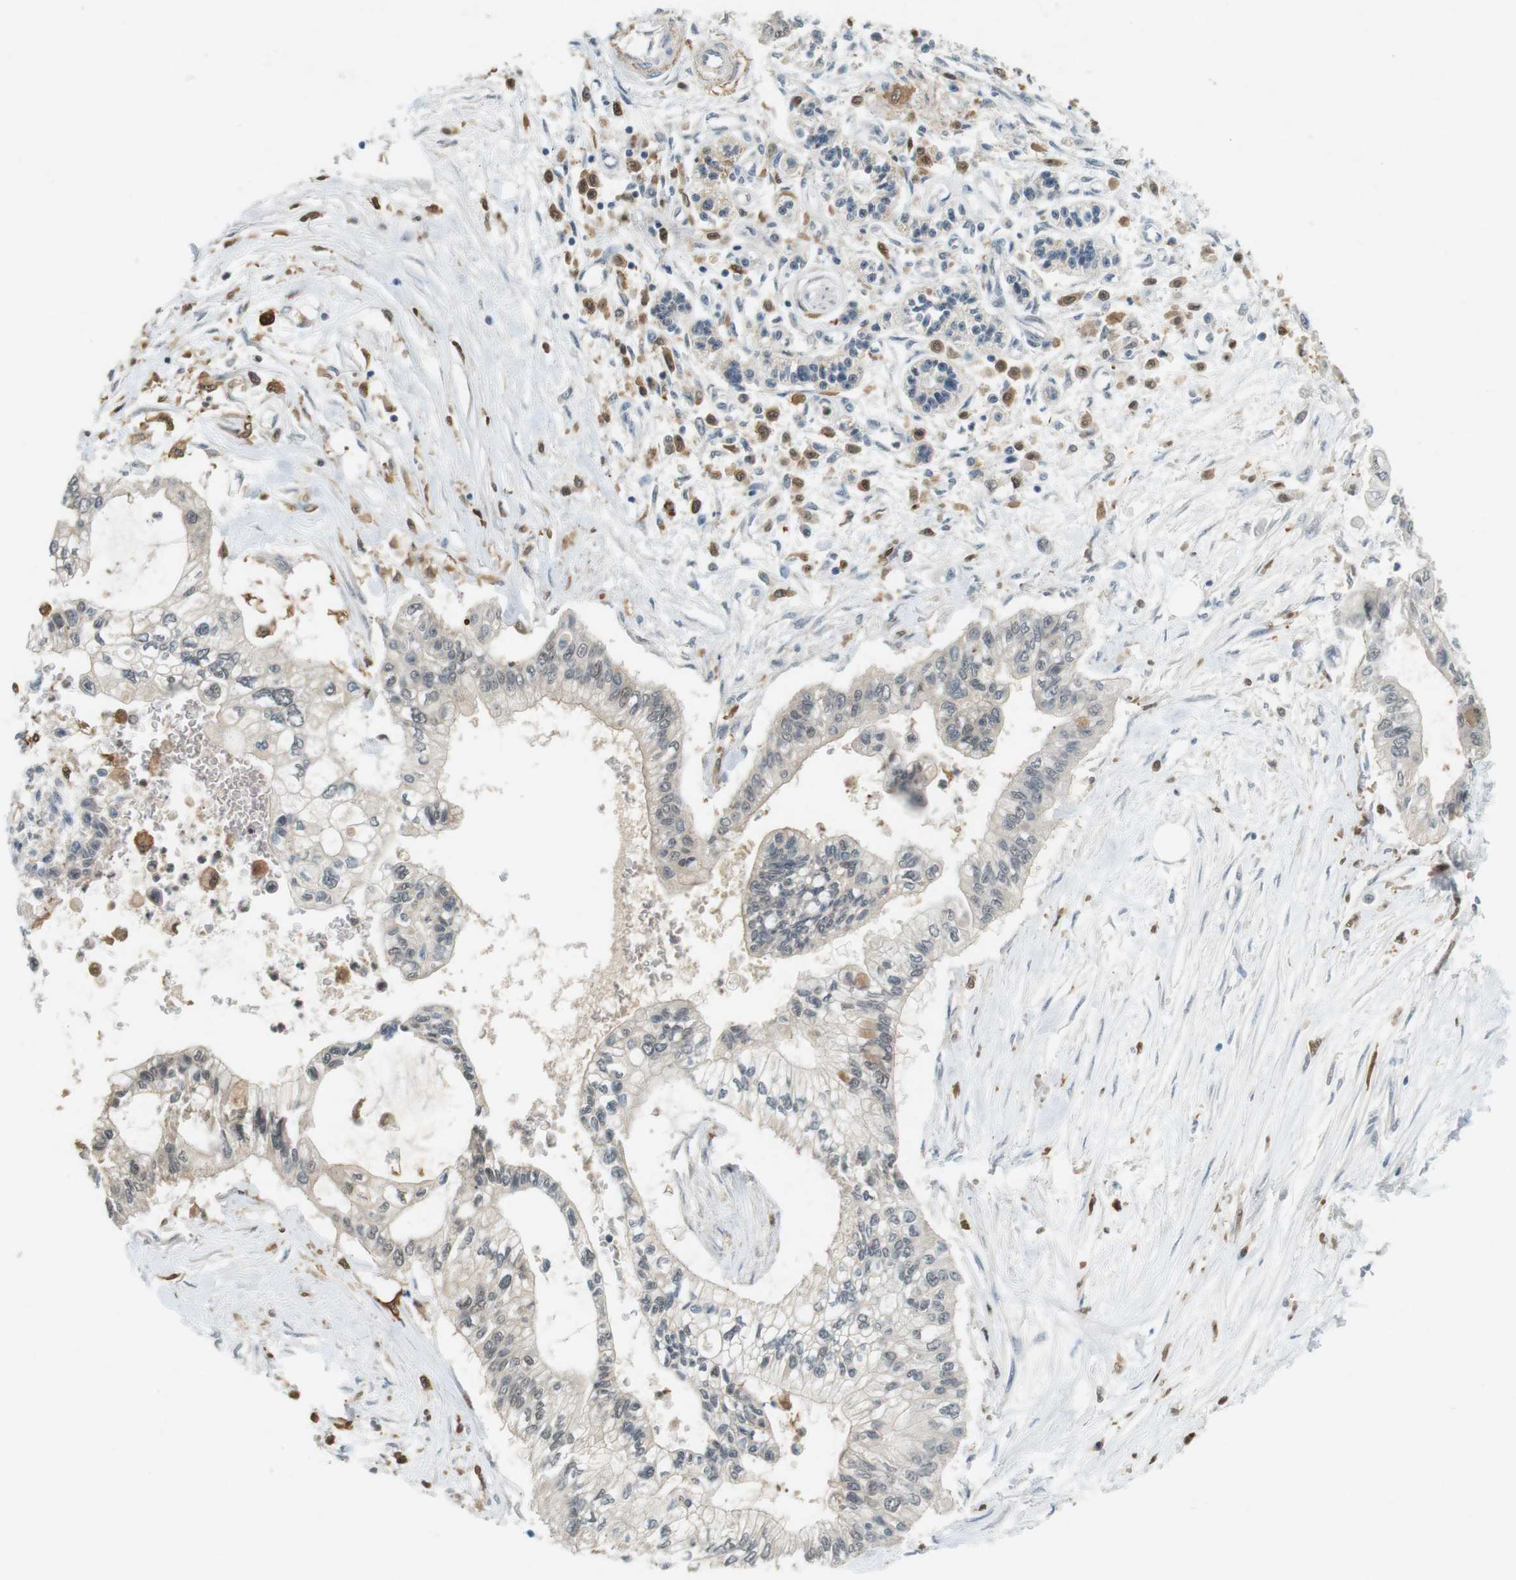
{"staining": {"intensity": "weak", "quantity": "<25%", "location": "nuclear"}, "tissue": "pancreatic cancer", "cell_type": "Tumor cells", "image_type": "cancer", "snomed": [{"axis": "morphology", "description": "Adenocarcinoma, NOS"}, {"axis": "topography", "description": "Pancreas"}], "caption": "Immunohistochemistry (IHC) micrograph of adenocarcinoma (pancreatic) stained for a protein (brown), which demonstrates no expression in tumor cells. Brightfield microscopy of immunohistochemistry stained with DAB (brown) and hematoxylin (blue), captured at high magnification.", "gene": "CDK14", "patient": {"sex": "female", "age": 77}}